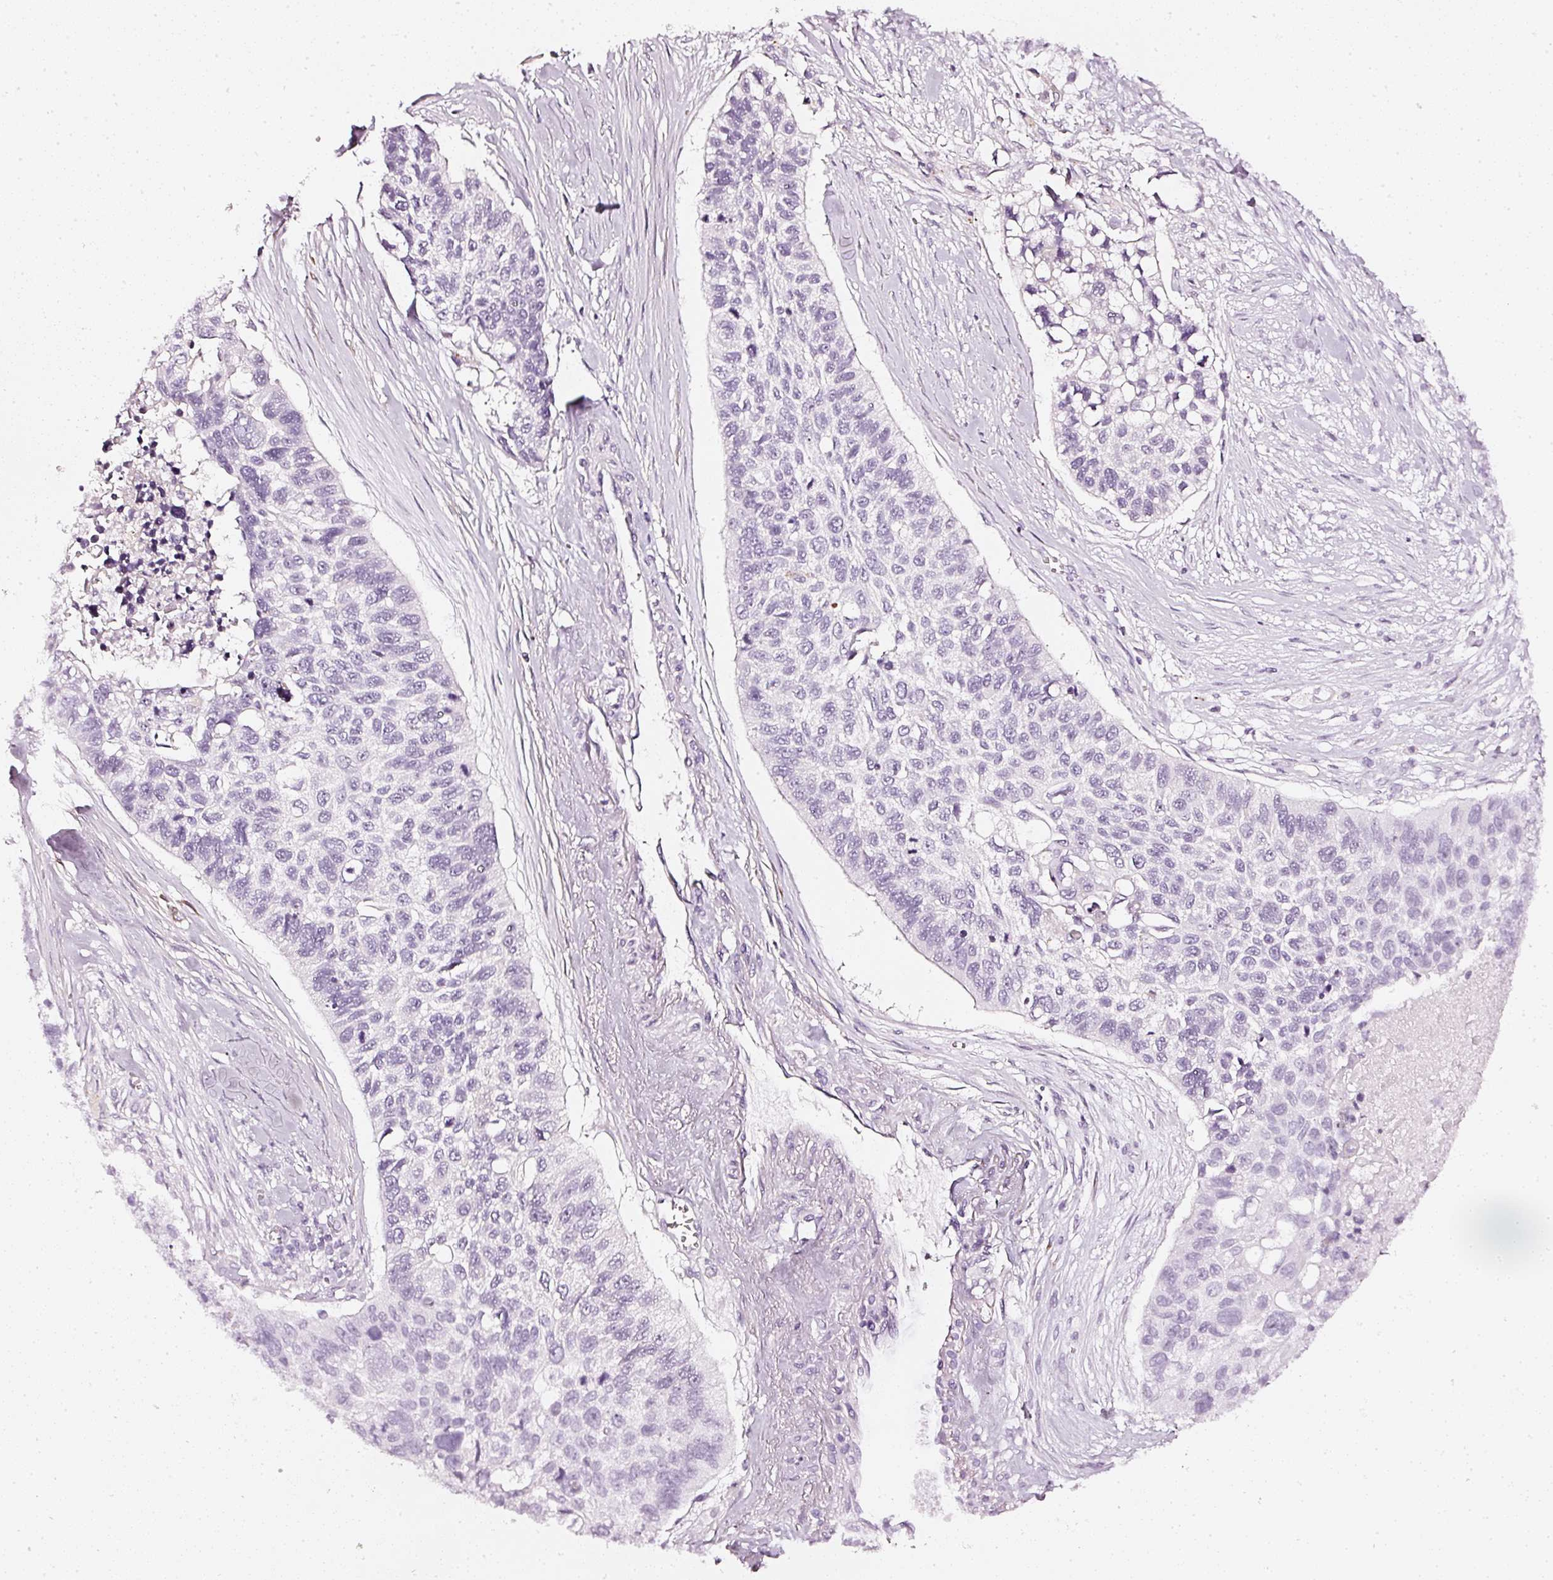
{"staining": {"intensity": "negative", "quantity": "none", "location": "none"}, "tissue": "lung cancer", "cell_type": "Tumor cells", "image_type": "cancer", "snomed": [{"axis": "morphology", "description": "Squamous cell carcinoma, NOS"}, {"axis": "topography", "description": "Lung"}], "caption": "Lung cancer was stained to show a protein in brown. There is no significant staining in tumor cells.", "gene": "CNP", "patient": {"sex": "male", "age": 62}}